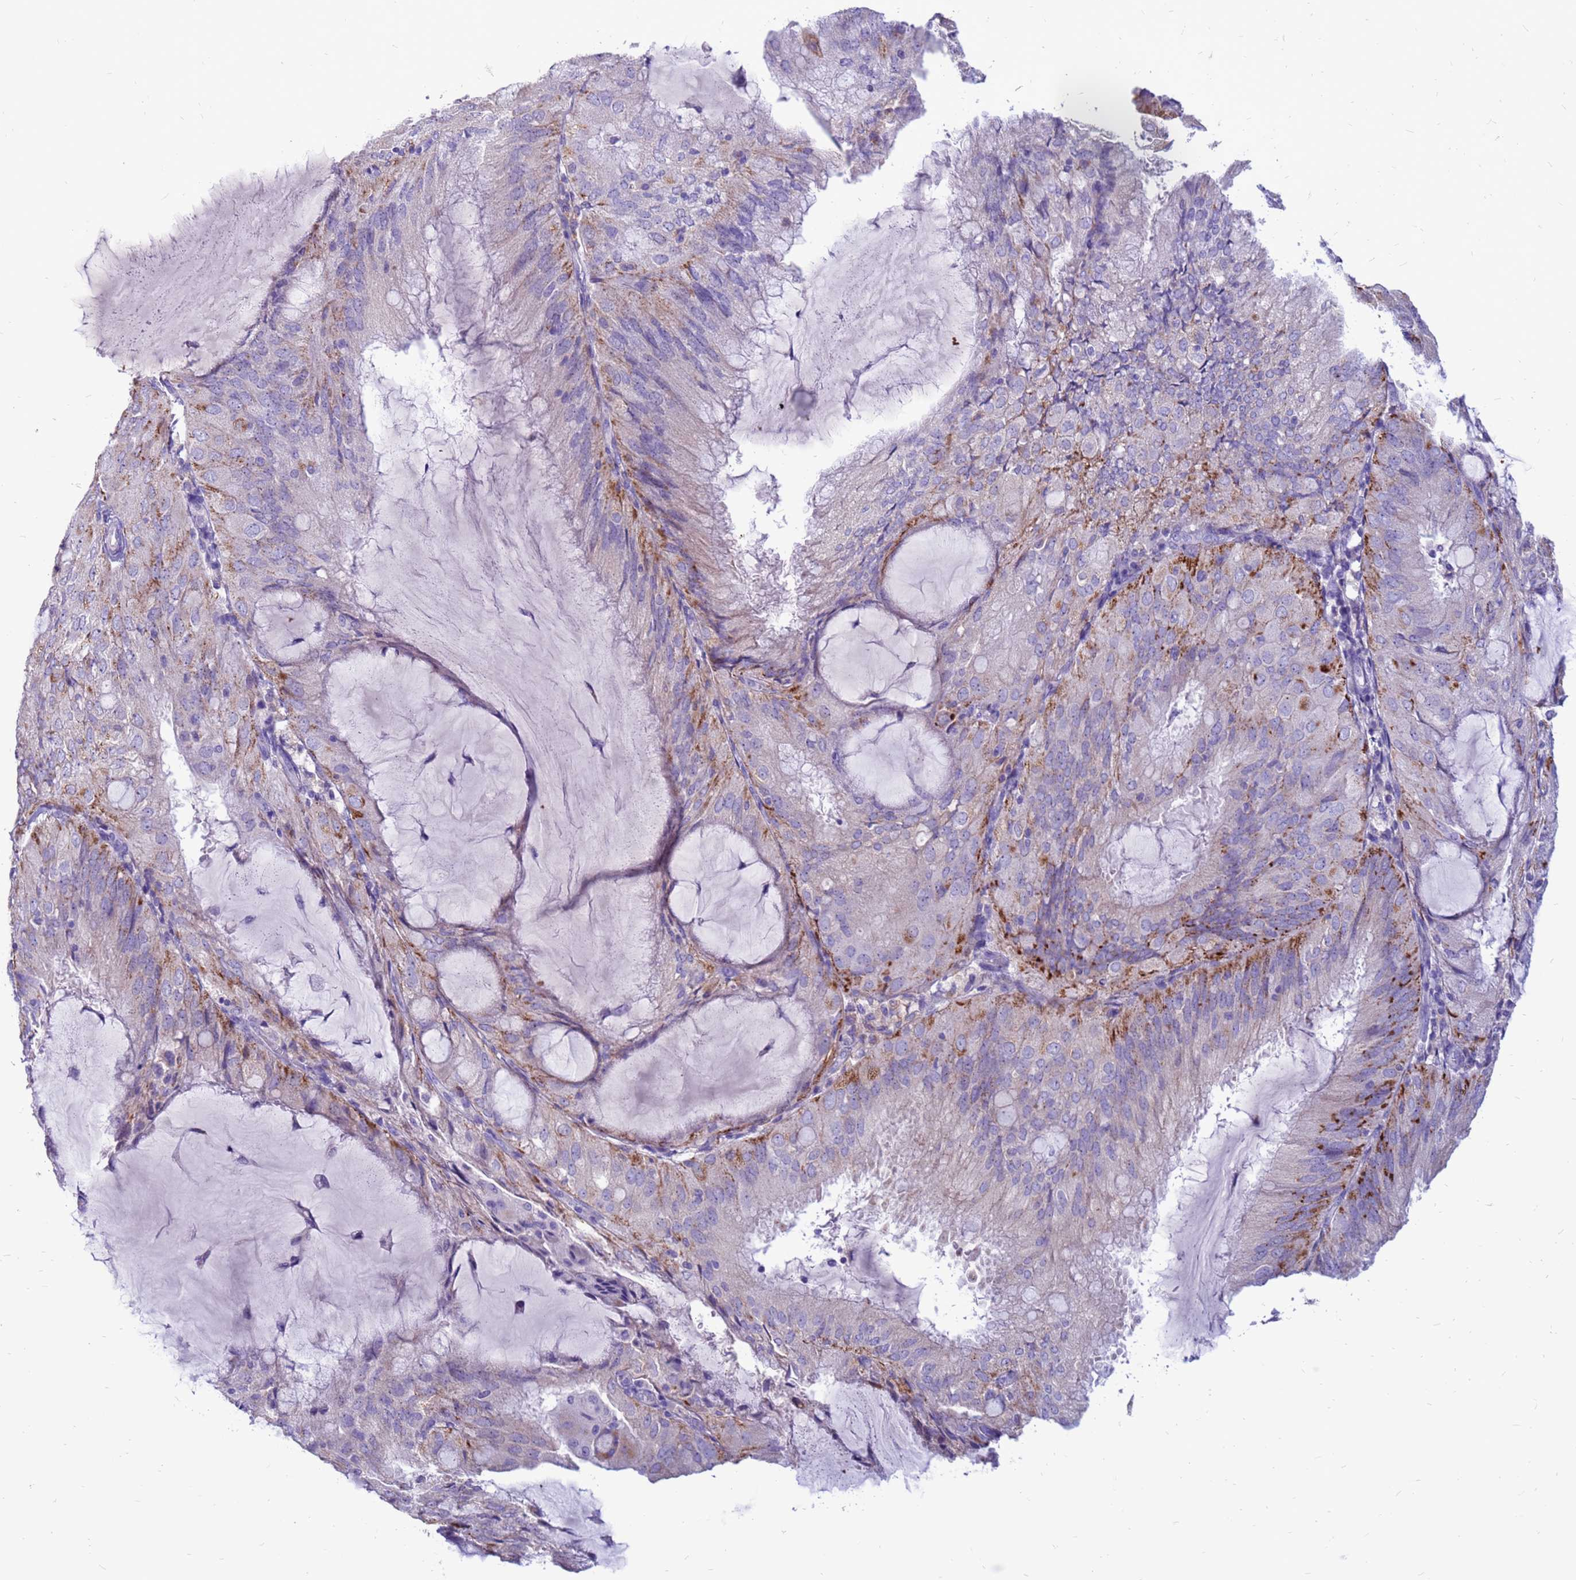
{"staining": {"intensity": "moderate", "quantity": "25%-75%", "location": "cytoplasmic/membranous"}, "tissue": "endometrial cancer", "cell_type": "Tumor cells", "image_type": "cancer", "snomed": [{"axis": "morphology", "description": "Adenocarcinoma, NOS"}, {"axis": "topography", "description": "Endometrium"}], "caption": "A brown stain labels moderate cytoplasmic/membranous expression of a protein in endometrial cancer tumor cells.", "gene": "PDE10A", "patient": {"sex": "female", "age": 81}}